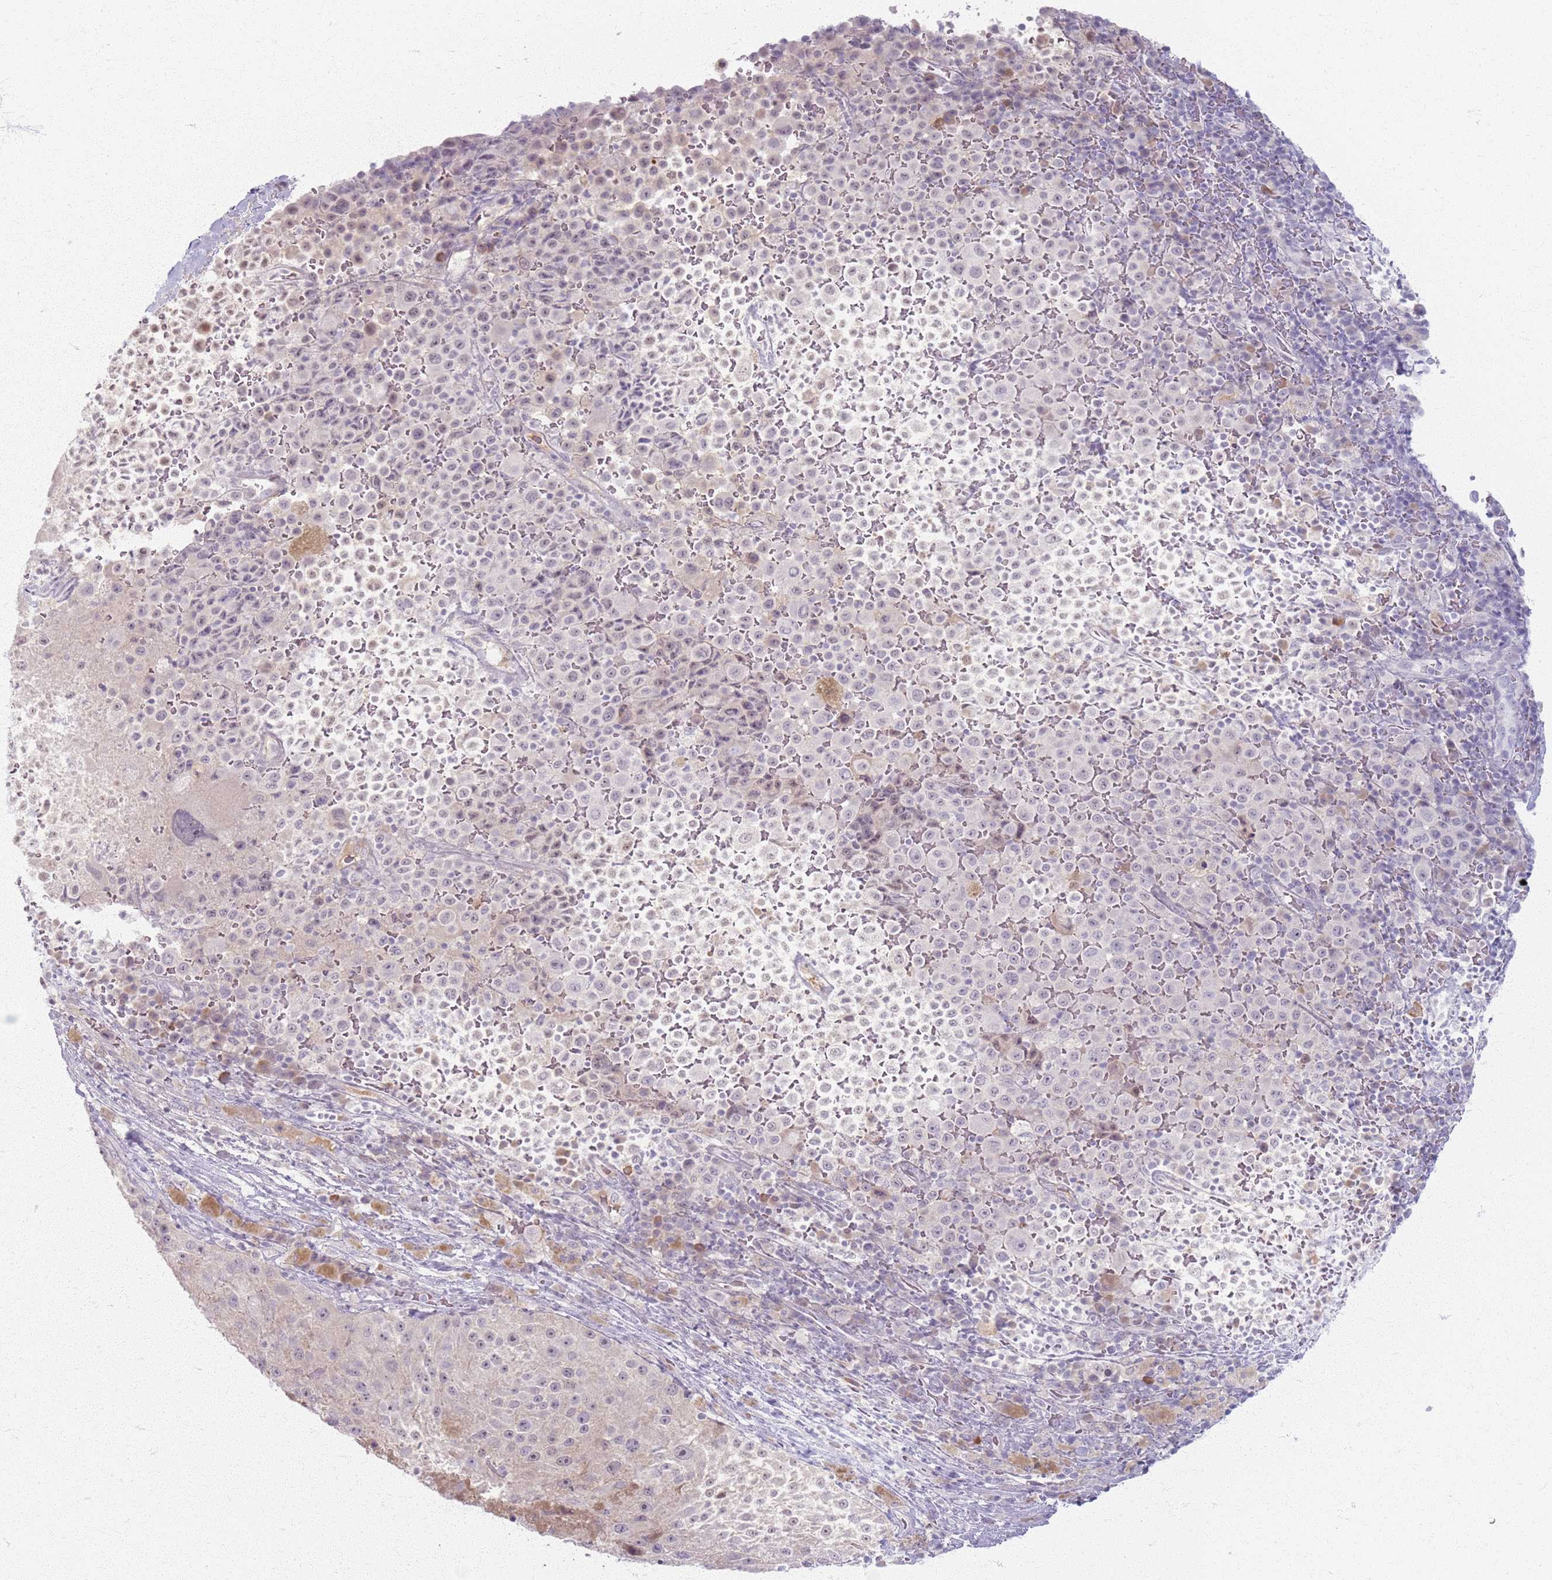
{"staining": {"intensity": "weak", "quantity": "<25%", "location": "nuclear"}, "tissue": "melanoma", "cell_type": "Tumor cells", "image_type": "cancer", "snomed": [{"axis": "morphology", "description": "Malignant melanoma, Metastatic site"}, {"axis": "topography", "description": "Lymph node"}], "caption": "Tumor cells are negative for brown protein staining in malignant melanoma (metastatic site). (Stains: DAB IHC with hematoxylin counter stain, Microscopy: brightfield microscopy at high magnification).", "gene": "CRIPT", "patient": {"sex": "male", "age": 62}}